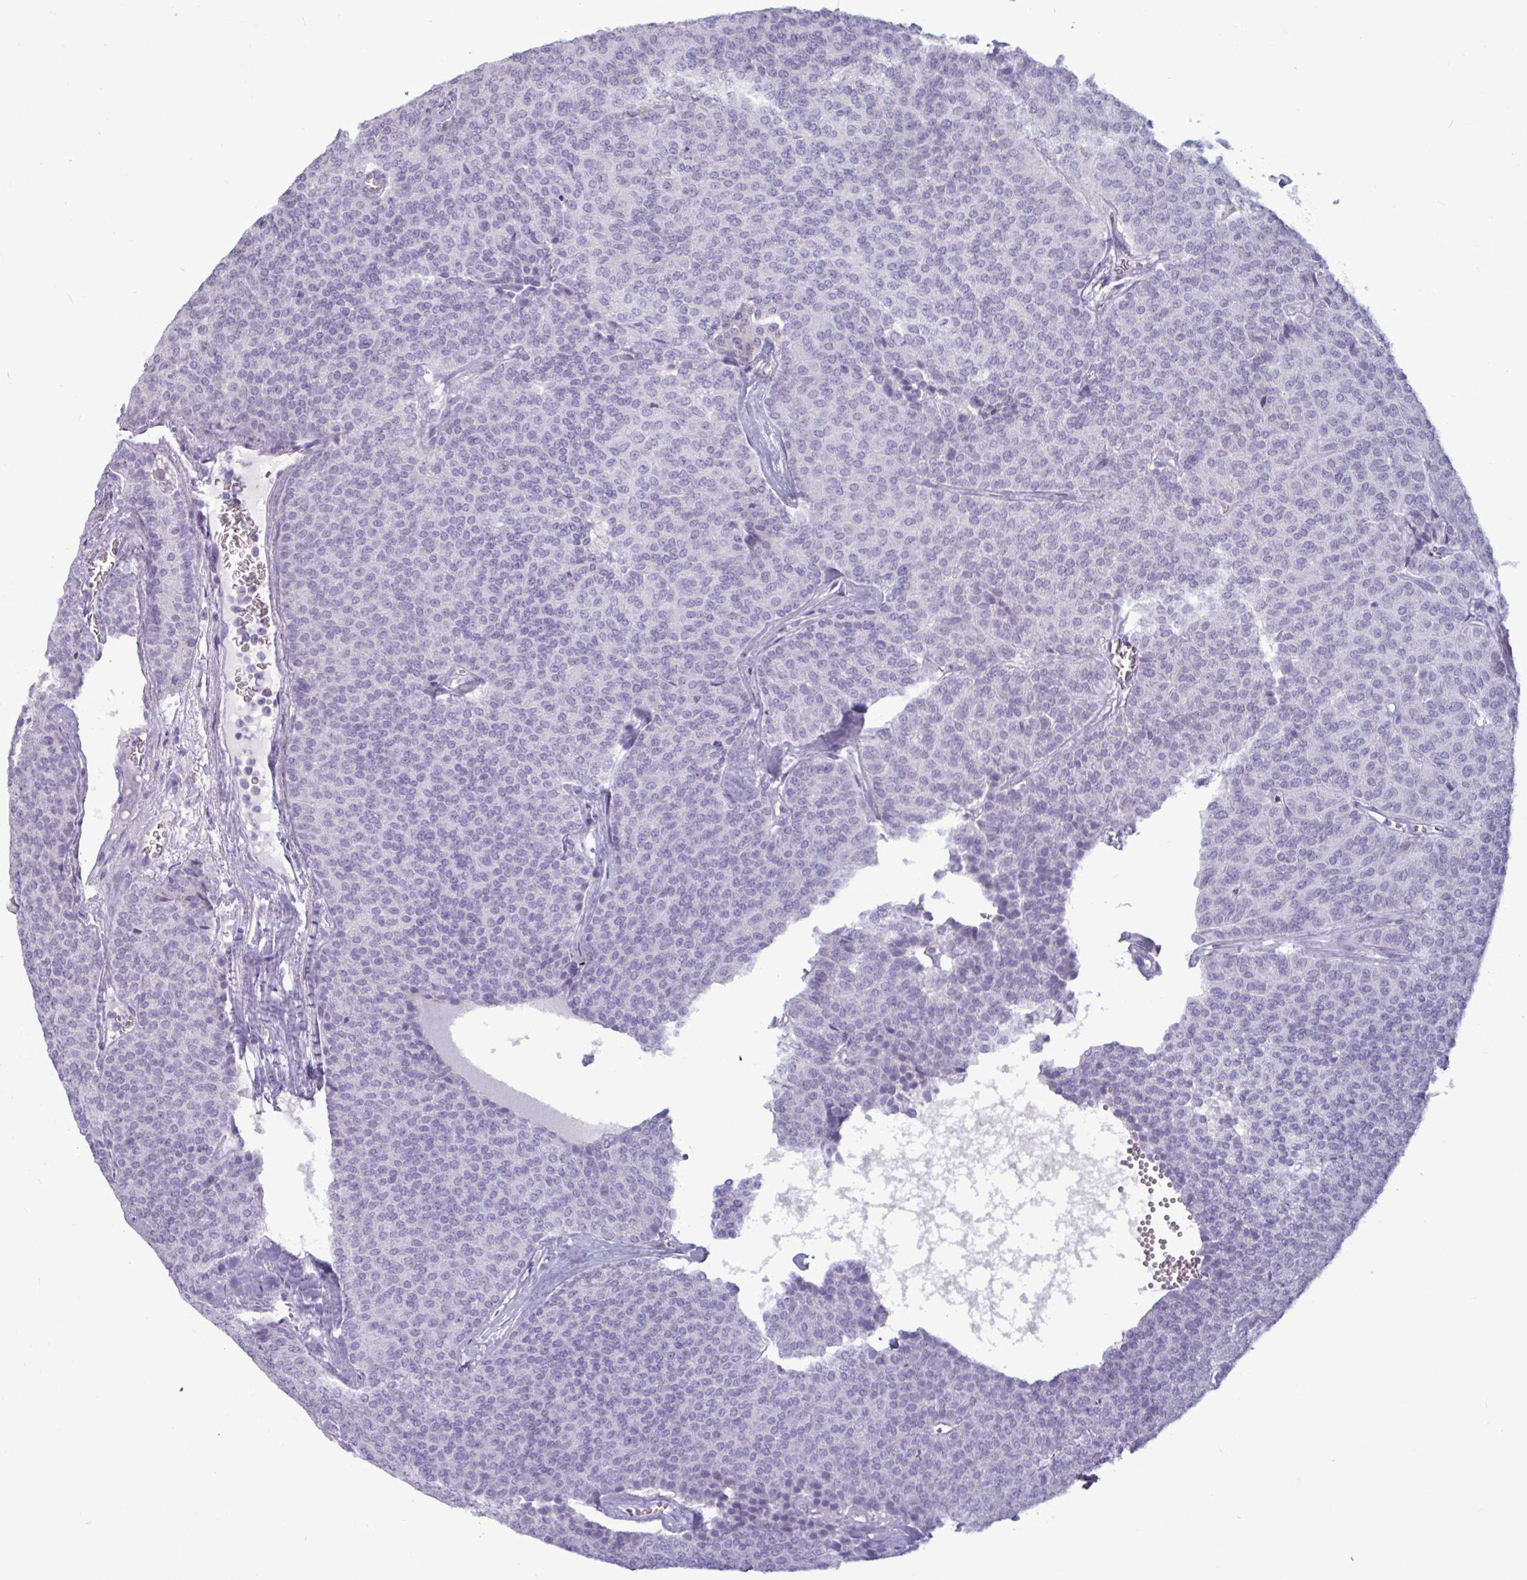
{"staining": {"intensity": "negative", "quantity": "none", "location": "none"}, "tissue": "carcinoid", "cell_type": "Tumor cells", "image_type": "cancer", "snomed": [{"axis": "morphology", "description": "Carcinoid, malignant, NOS"}, {"axis": "topography", "description": "Lung"}], "caption": "Malignant carcinoid stained for a protein using immunohistochemistry (IHC) exhibits no expression tumor cells.", "gene": "BBS10", "patient": {"sex": "male", "age": 61}}